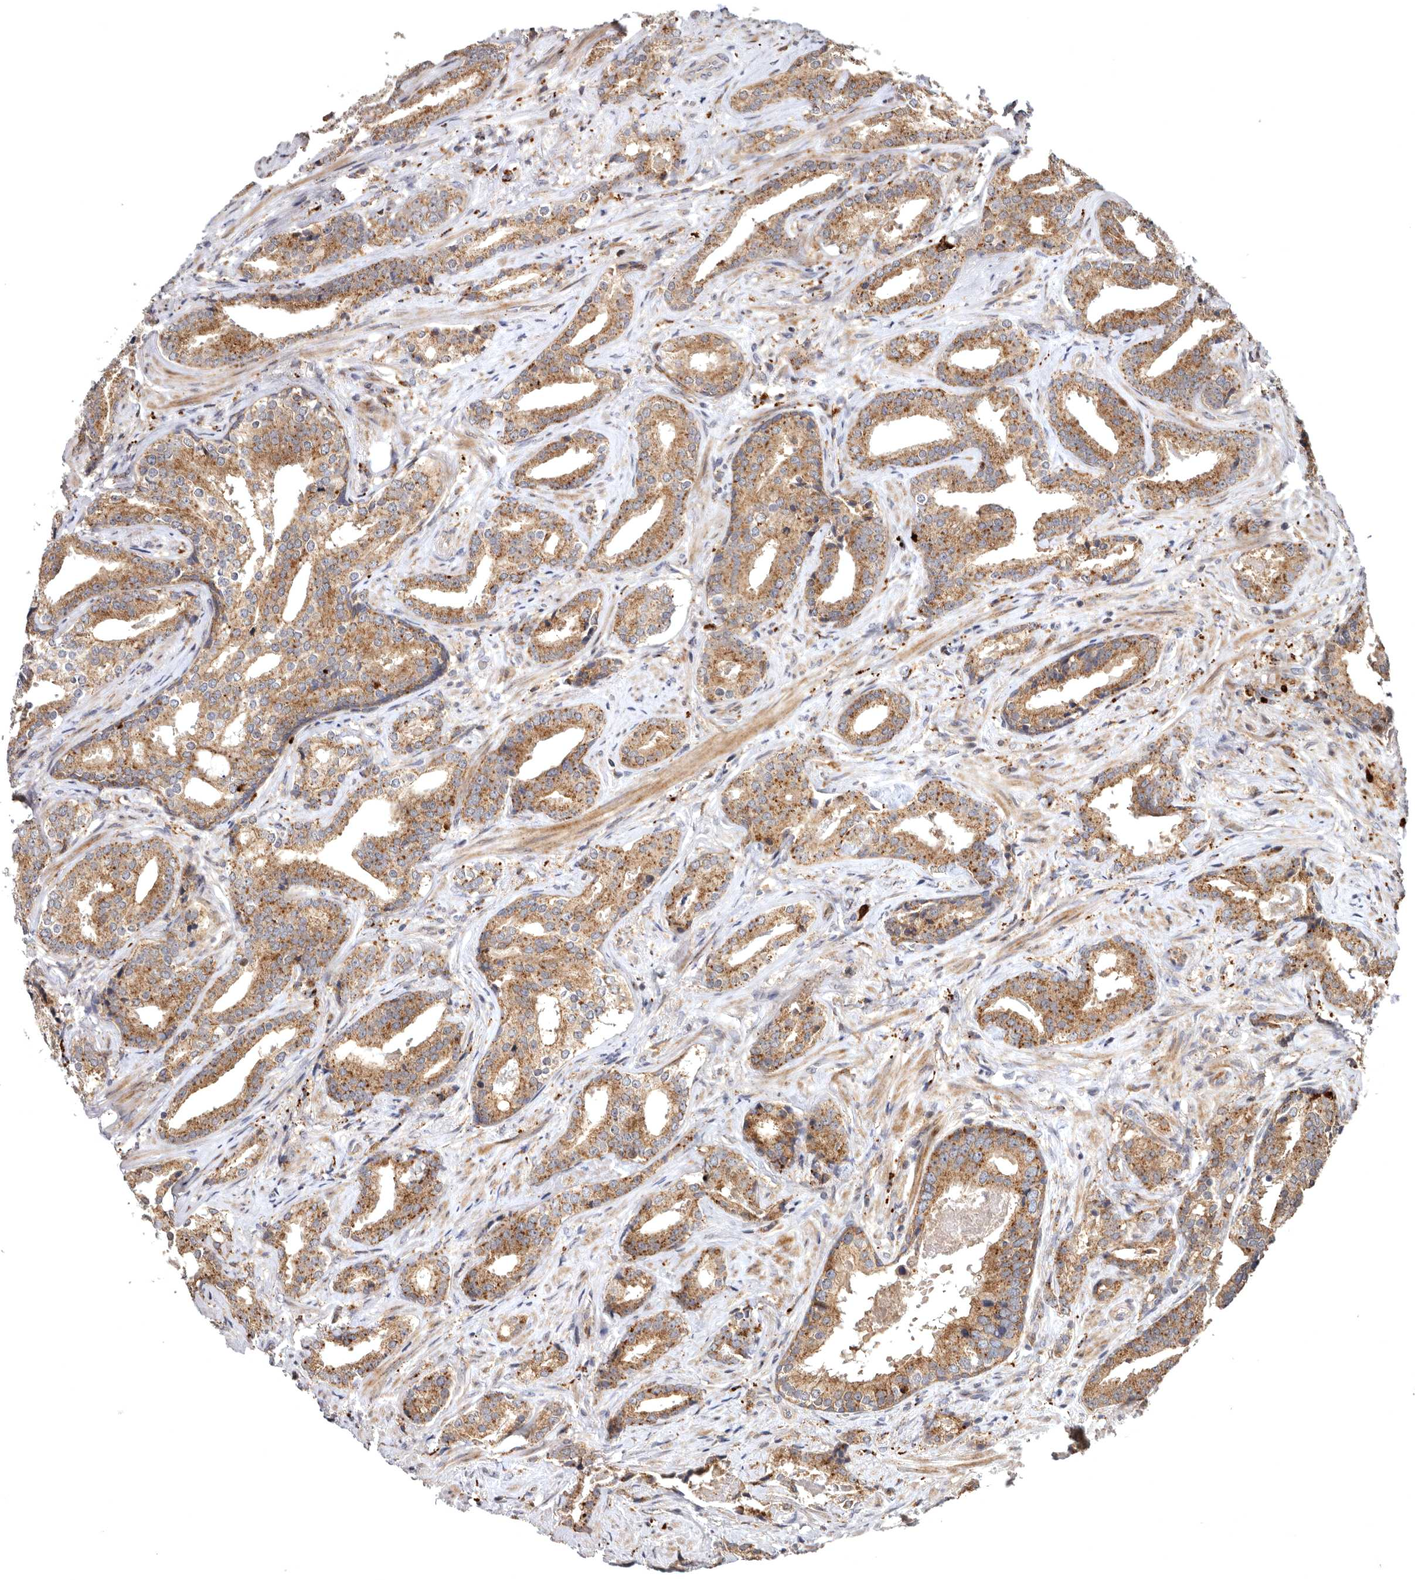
{"staining": {"intensity": "moderate", "quantity": ">75%", "location": "cytoplasmic/membranous"}, "tissue": "prostate cancer", "cell_type": "Tumor cells", "image_type": "cancer", "snomed": [{"axis": "morphology", "description": "Adenocarcinoma, Low grade"}, {"axis": "topography", "description": "Prostate"}], "caption": "Adenocarcinoma (low-grade) (prostate) stained with a brown dye displays moderate cytoplasmic/membranous positive expression in about >75% of tumor cells.", "gene": "FGFR4", "patient": {"sex": "male", "age": 67}}